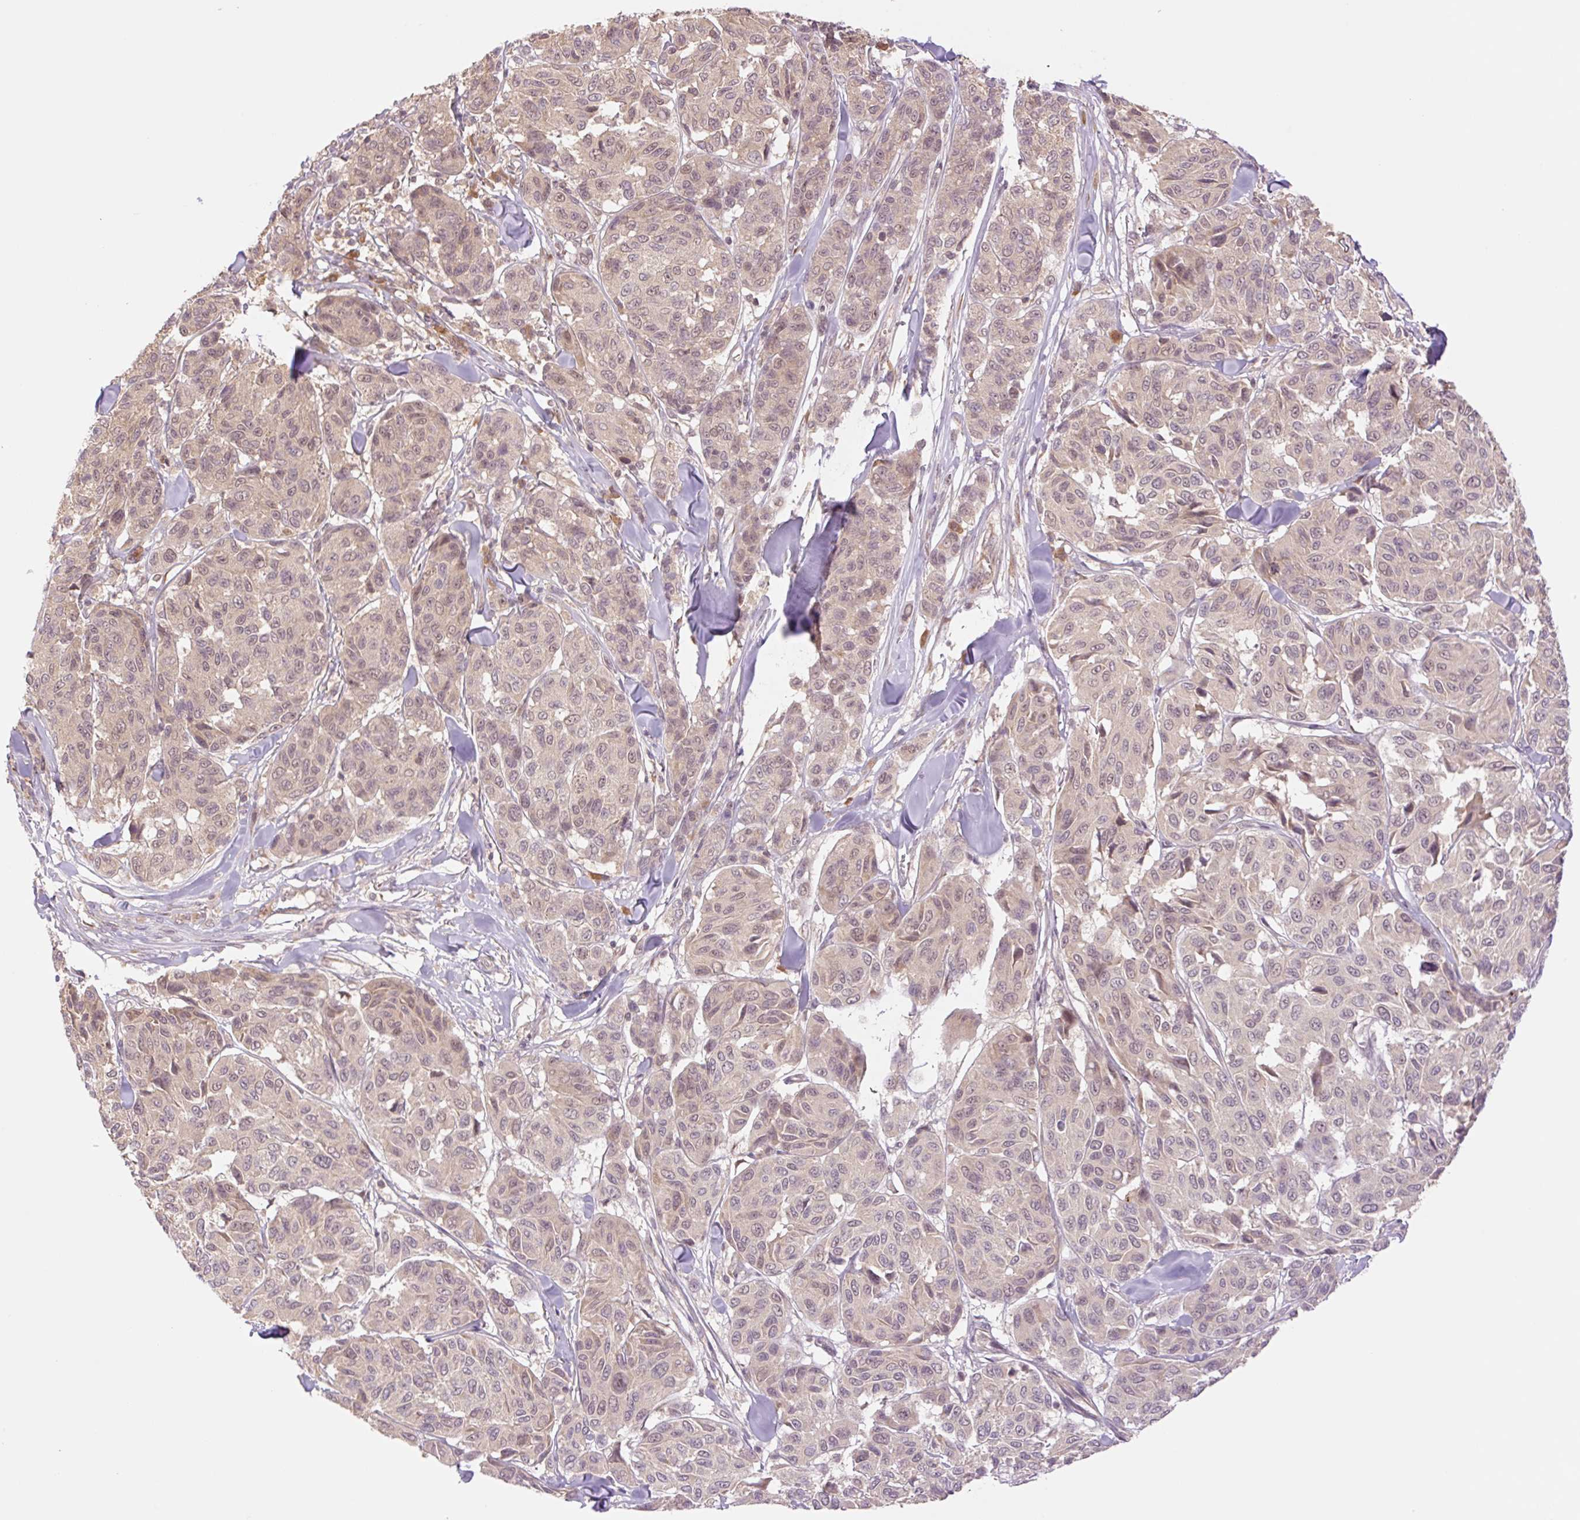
{"staining": {"intensity": "weak", "quantity": "25%-75%", "location": "nuclear"}, "tissue": "melanoma", "cell_type": "Tumor cells", "image_type": "cancer", "snomed": [{"axis": "morphology", "description": "Malignant melanoma, NOS"}, {"axis": "topography", "description": "Skin"}], "caption": "A photomicrograph of malignant melanoma stained for a protein demonstrates weak nuclear brown staining in tumor cells. (Stains: DAB (3,3'-diaminobenzidine) in brown, nuclei in blue, Microscopy: brightfield microscopy at high magnification).", "gene": "YJU2B", "patient": {"sex": "female", "age": 66}}